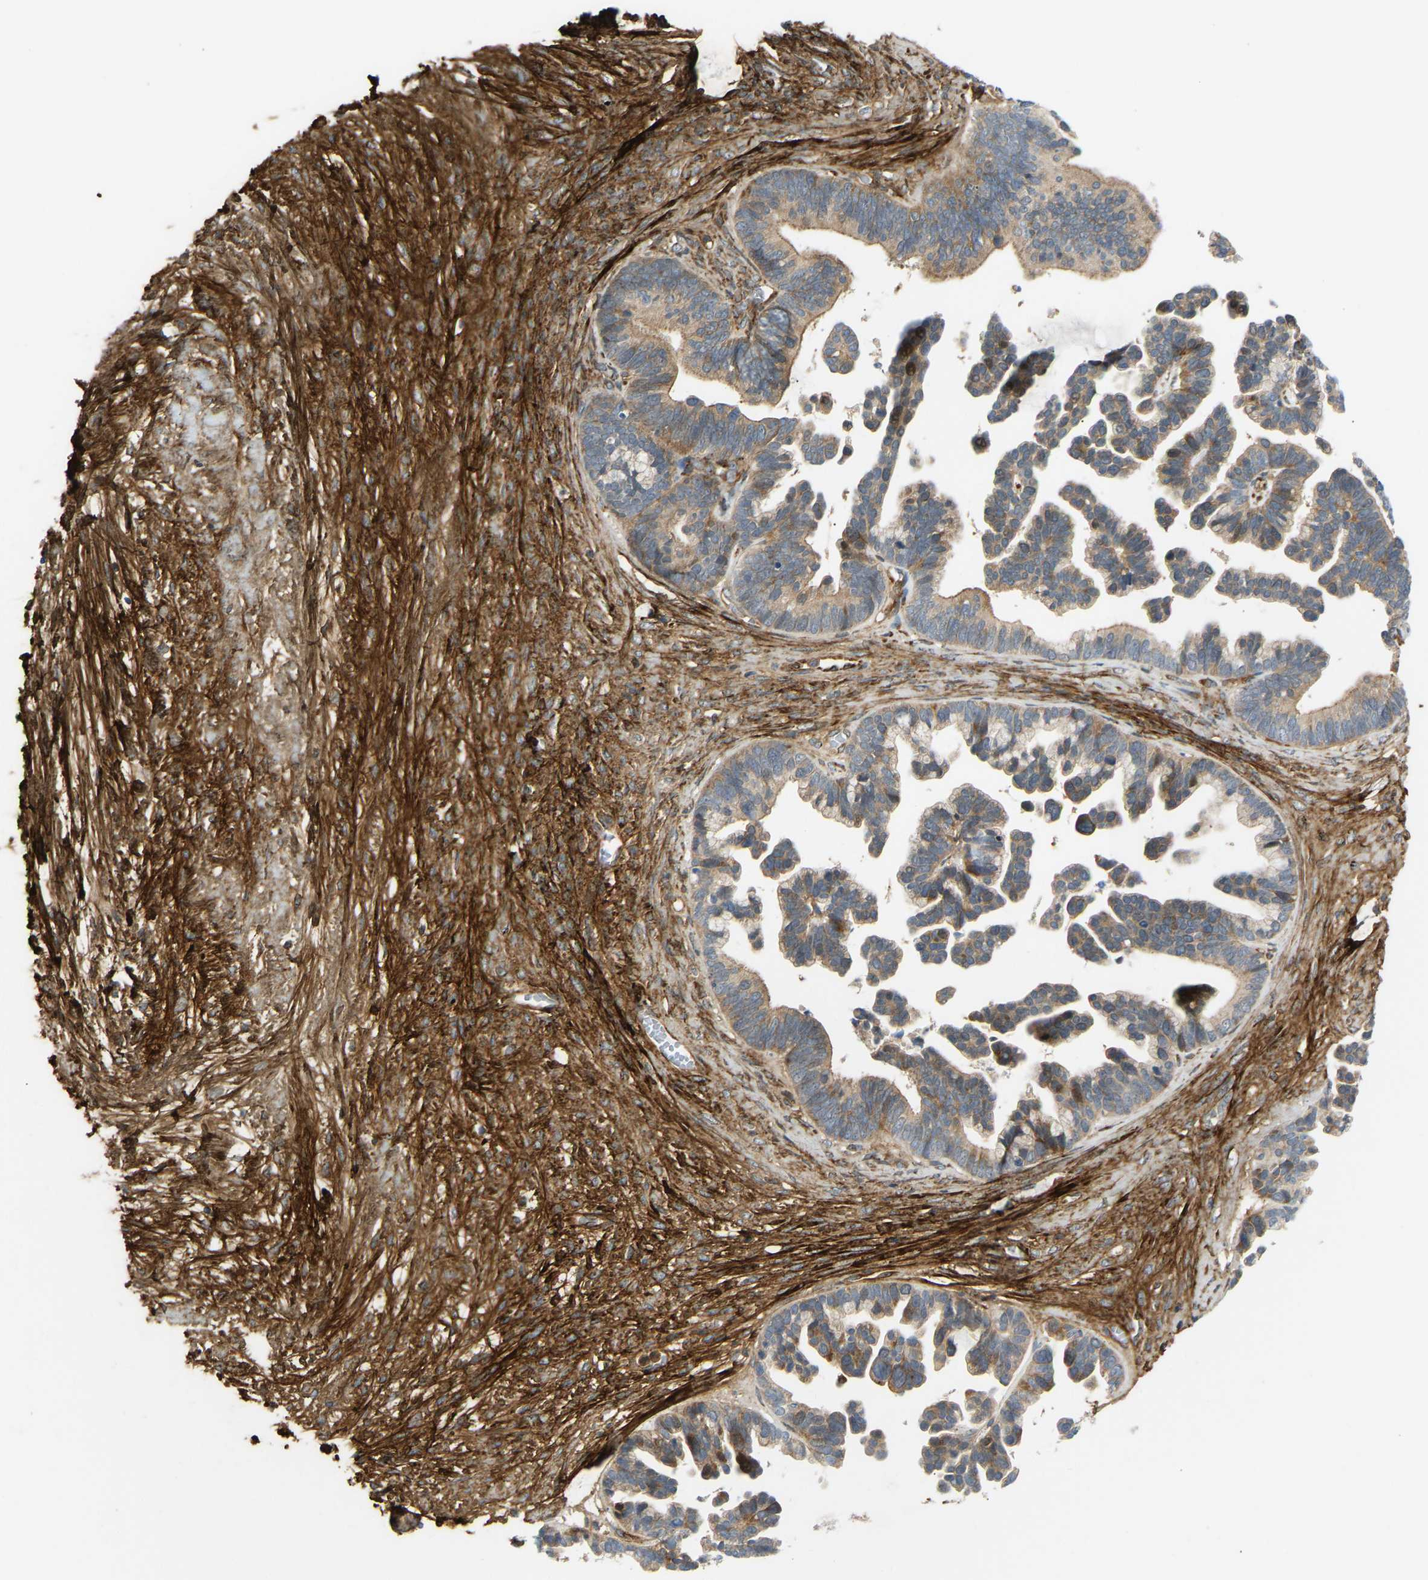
{"staining": {"intensity": "moderate", "quantity": ">75%", "location": "cytoplasmic/membranous"}, "tissue": "ovarian cancer", "cell_type": "Tumor cells", "image_type": "cancer", "snomed": [{"axis": "morphology", "description": "Cystadenocarcinoma, serous, NOS"}, {"axis": "topography", "description": "Ovary"}], "caption": "DAB (3,3'-diaminobenzidine) immunohistochemical staining of serous cystadenocarcinoma (ovarian) demonstrates moderate cytoplasmic/membranous protein expression in about >75% of tumor cells.", "gene": "PLCG2", "patient": {"sex": "female", "age": 56}}